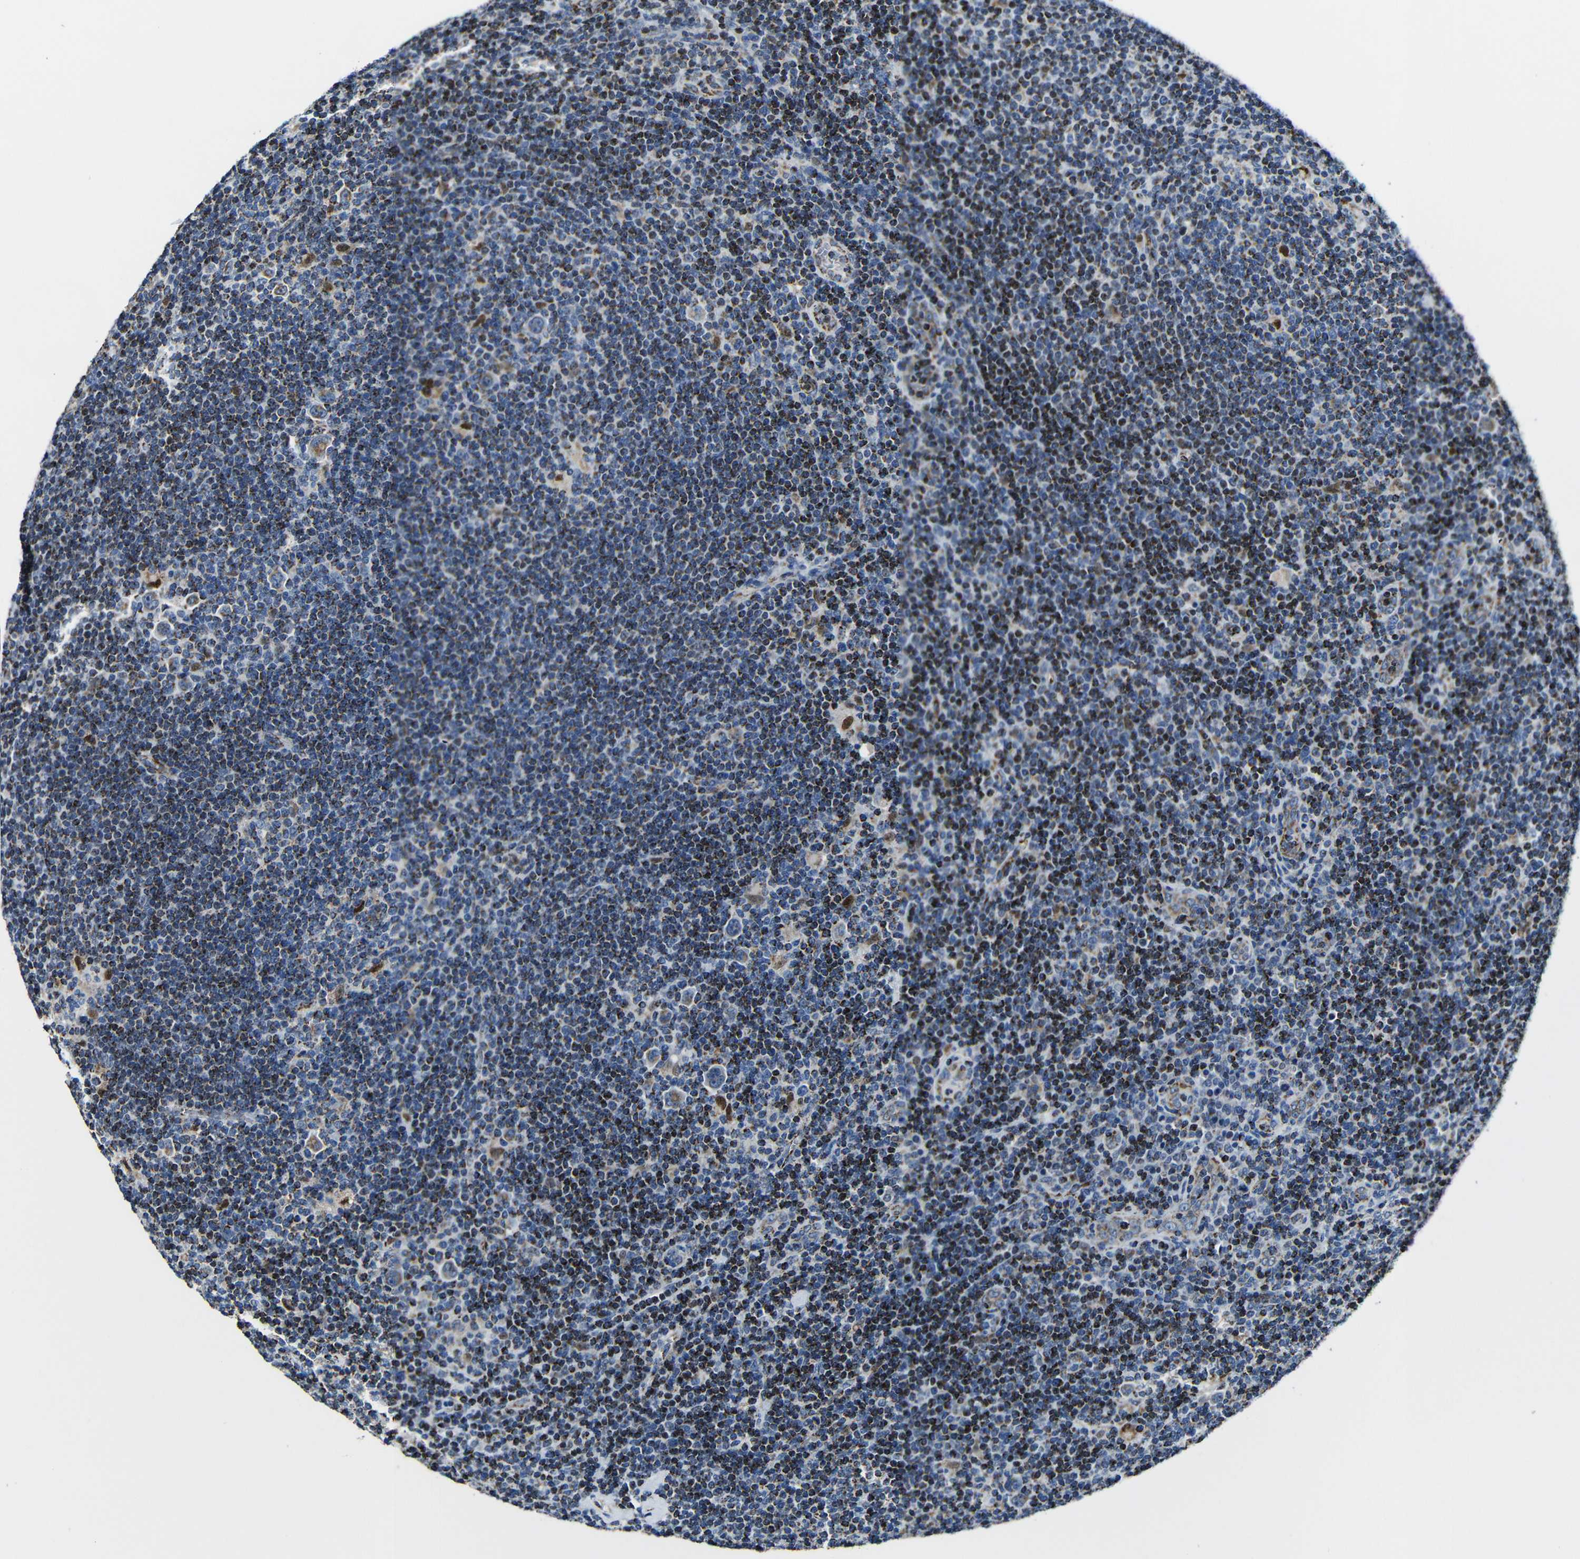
{"staining": {"intensity": "weak", "quantity": "25%-75%", "location": "cytoplasmic/membranous"}, "tissue": "lymphoma", "cell_type": "Tumor cells", "image_type": "cancer", "snomed": [{"axis": "morphology", "description": "Hodgkin's disease, NOS"}, {"axis": "topography", "description": "Lymph node"}], "caption": "The micrograph reveals a brown stain indicating the presence of a protein in the cytoplasmic/membranous of tumor cells in lymphoma. The staining was performed using DAB, with brown indicating positive protein expression. Nuclei are stained blue with hematoxylin.", "gene": "CA5B", "patient": {"sex": "female", "age": 57}}